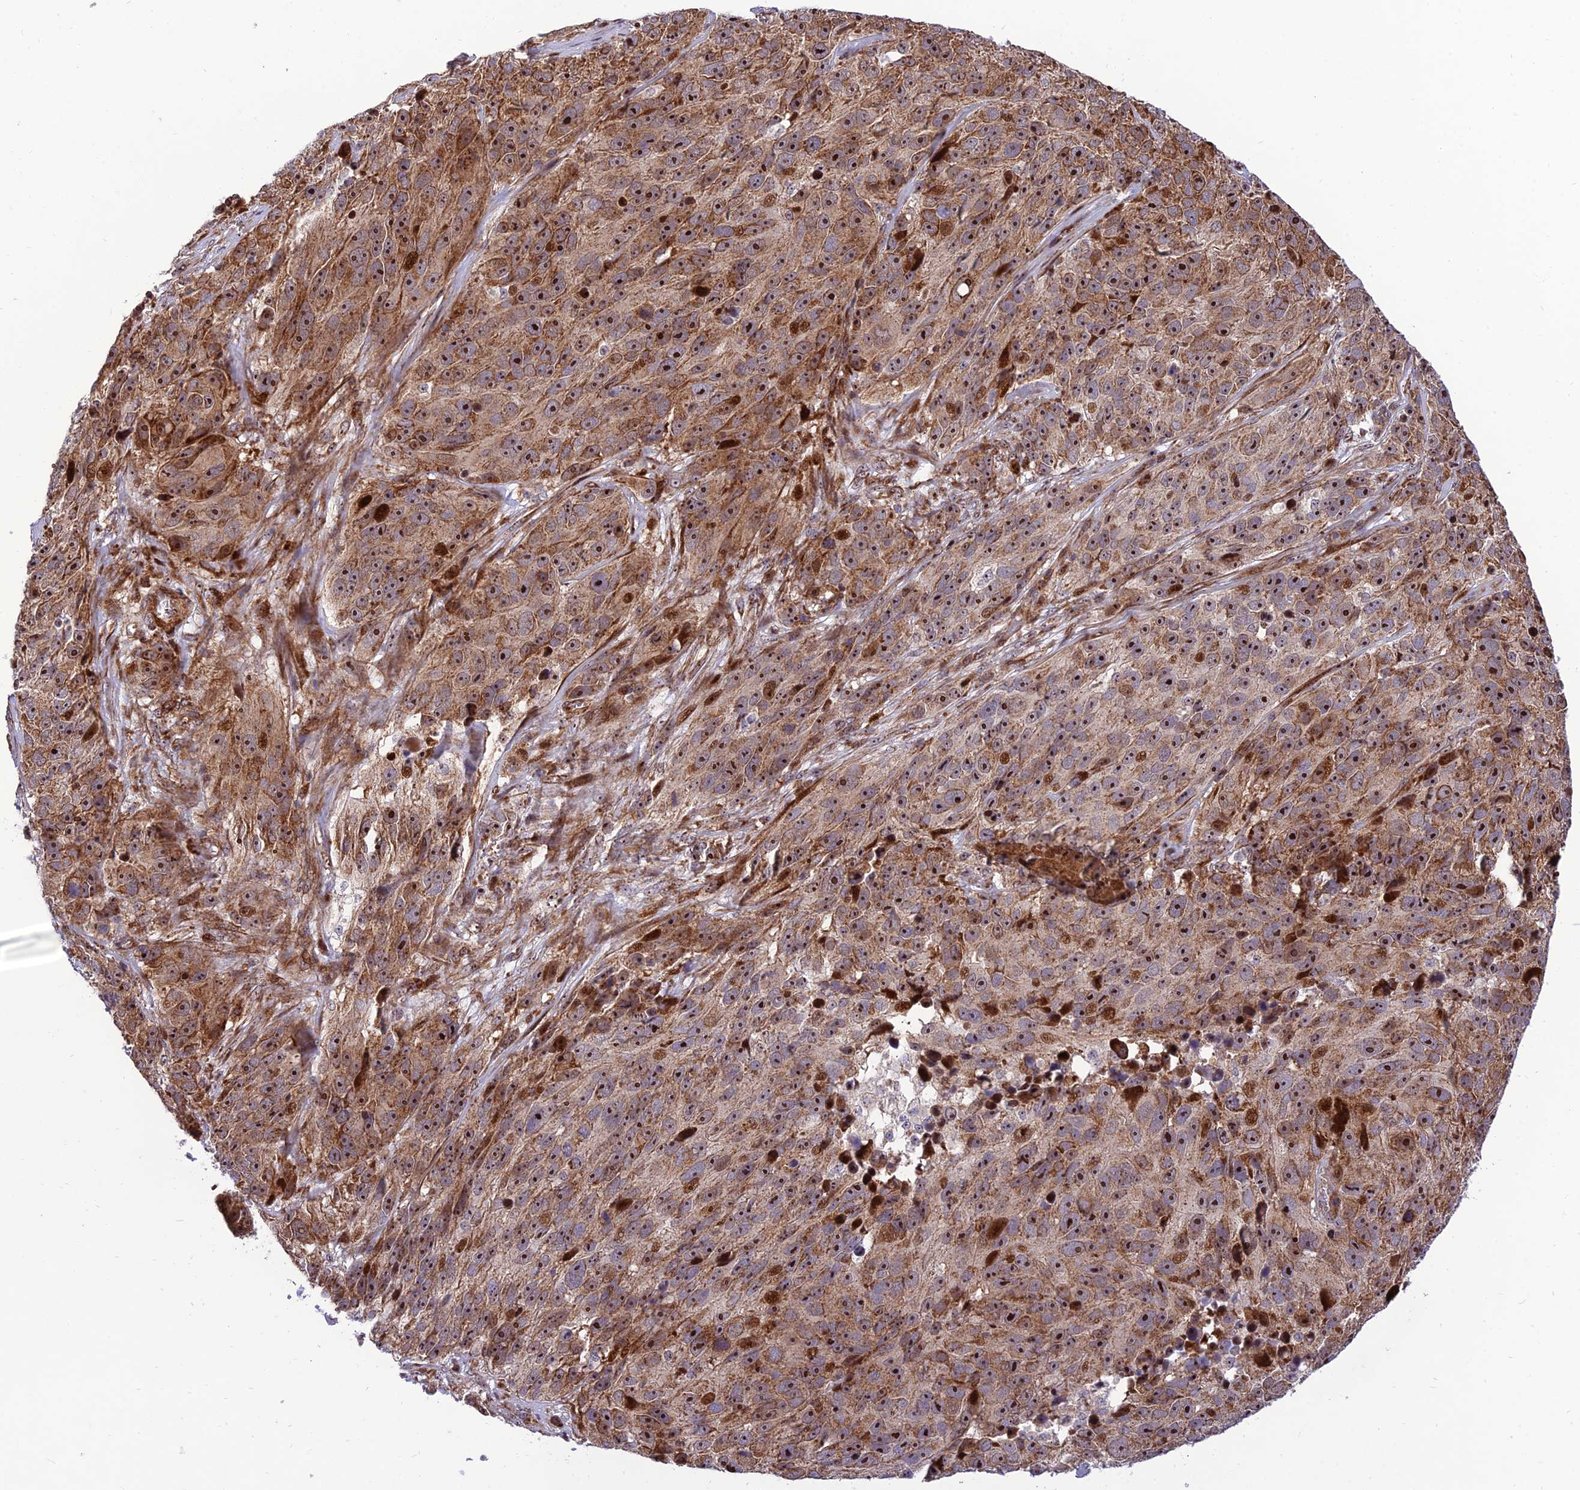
{"staining": {"intensity": "moderate", "quantity": ">75%", "location": "cytoplasmic/membranous,nuclear"}, "tissue": "melanoma", "cell_type": "Tumor cells", "image_type": "cancer", "snomed": [{"axis": "morphology", "description": "Malignant melanoma, NOS"}, {"axis": "topography", "description": "Skin"}], "caption": "IHC micrograph of neoplastic tissue: human melanoma stained using immunohistochemistry reveals medium levels of moderate protein expression localized specifically in the cytoplasmic/membranous and nuclear of tumor cells, appearing as a cytoplasmic/membranous and nuclear brown color.", "gene": "KBTBD7", "patient": {"sex": "male", "age": 84}}